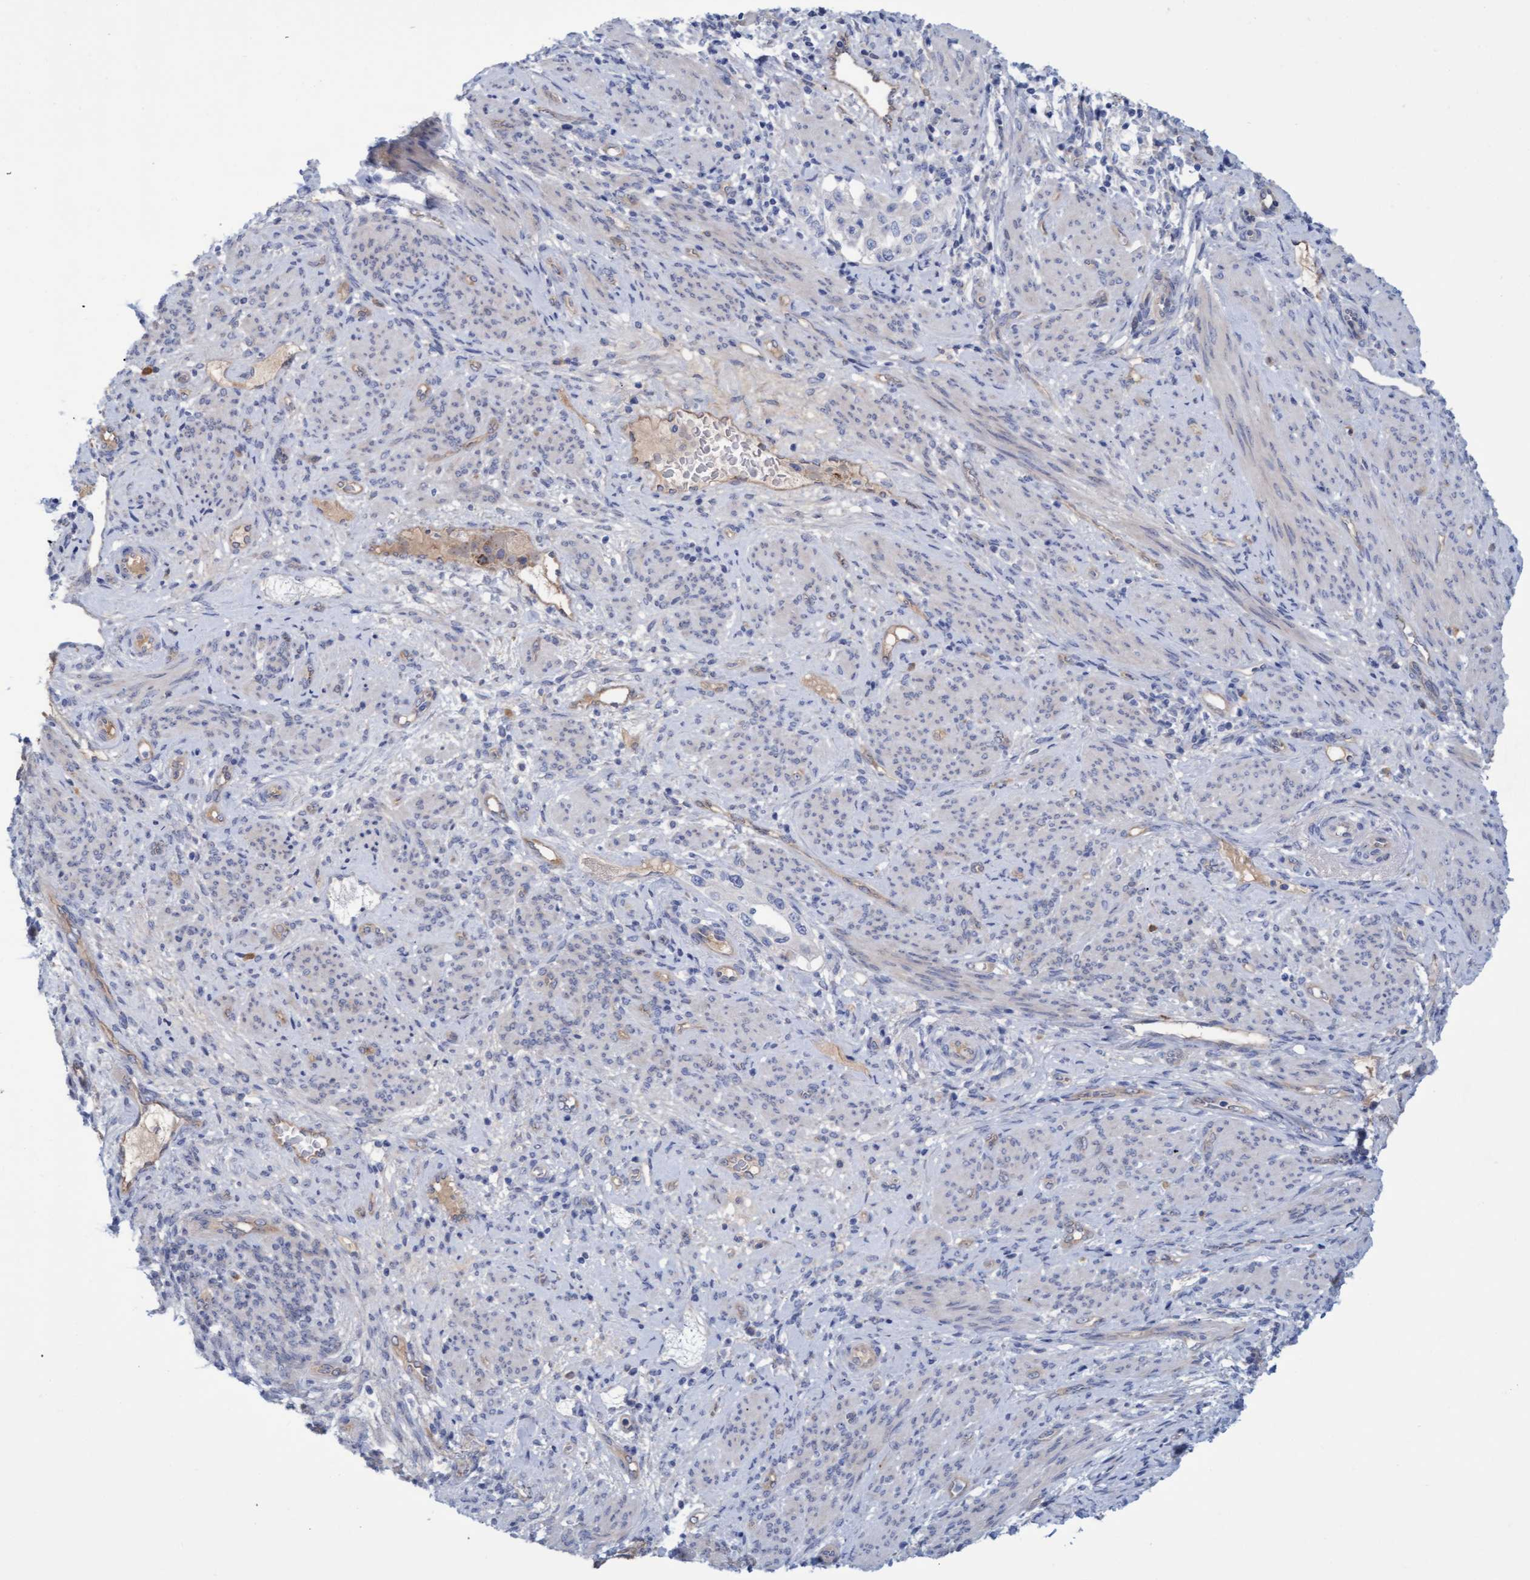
{"staining": {"intensity": "negative", "quantity": "none", "location": "none"}, "tissue": "endometrial cancer", "cell_type": "Tumor cells", "image_type": "cancer", "snomed": [{"axis": "morphology", "description": "Adenocarcinoma, NOS"}, {"axis": "topography", "description": "Endometrium"}], "caption": "An immunohistochemistry (IHC) micrograph of adenocarcinoma (endometrial) is shown. There is no staining in tumor cells of adenocarcinoma (endometrial). The staining was performed using DAB to visualize the protein expression in brown, while the nuclei were stained in blue with hematoxylin (Magnification: 20x).", "gene": "STXBP1", "patient": {"sex": "female", "age": 85}}